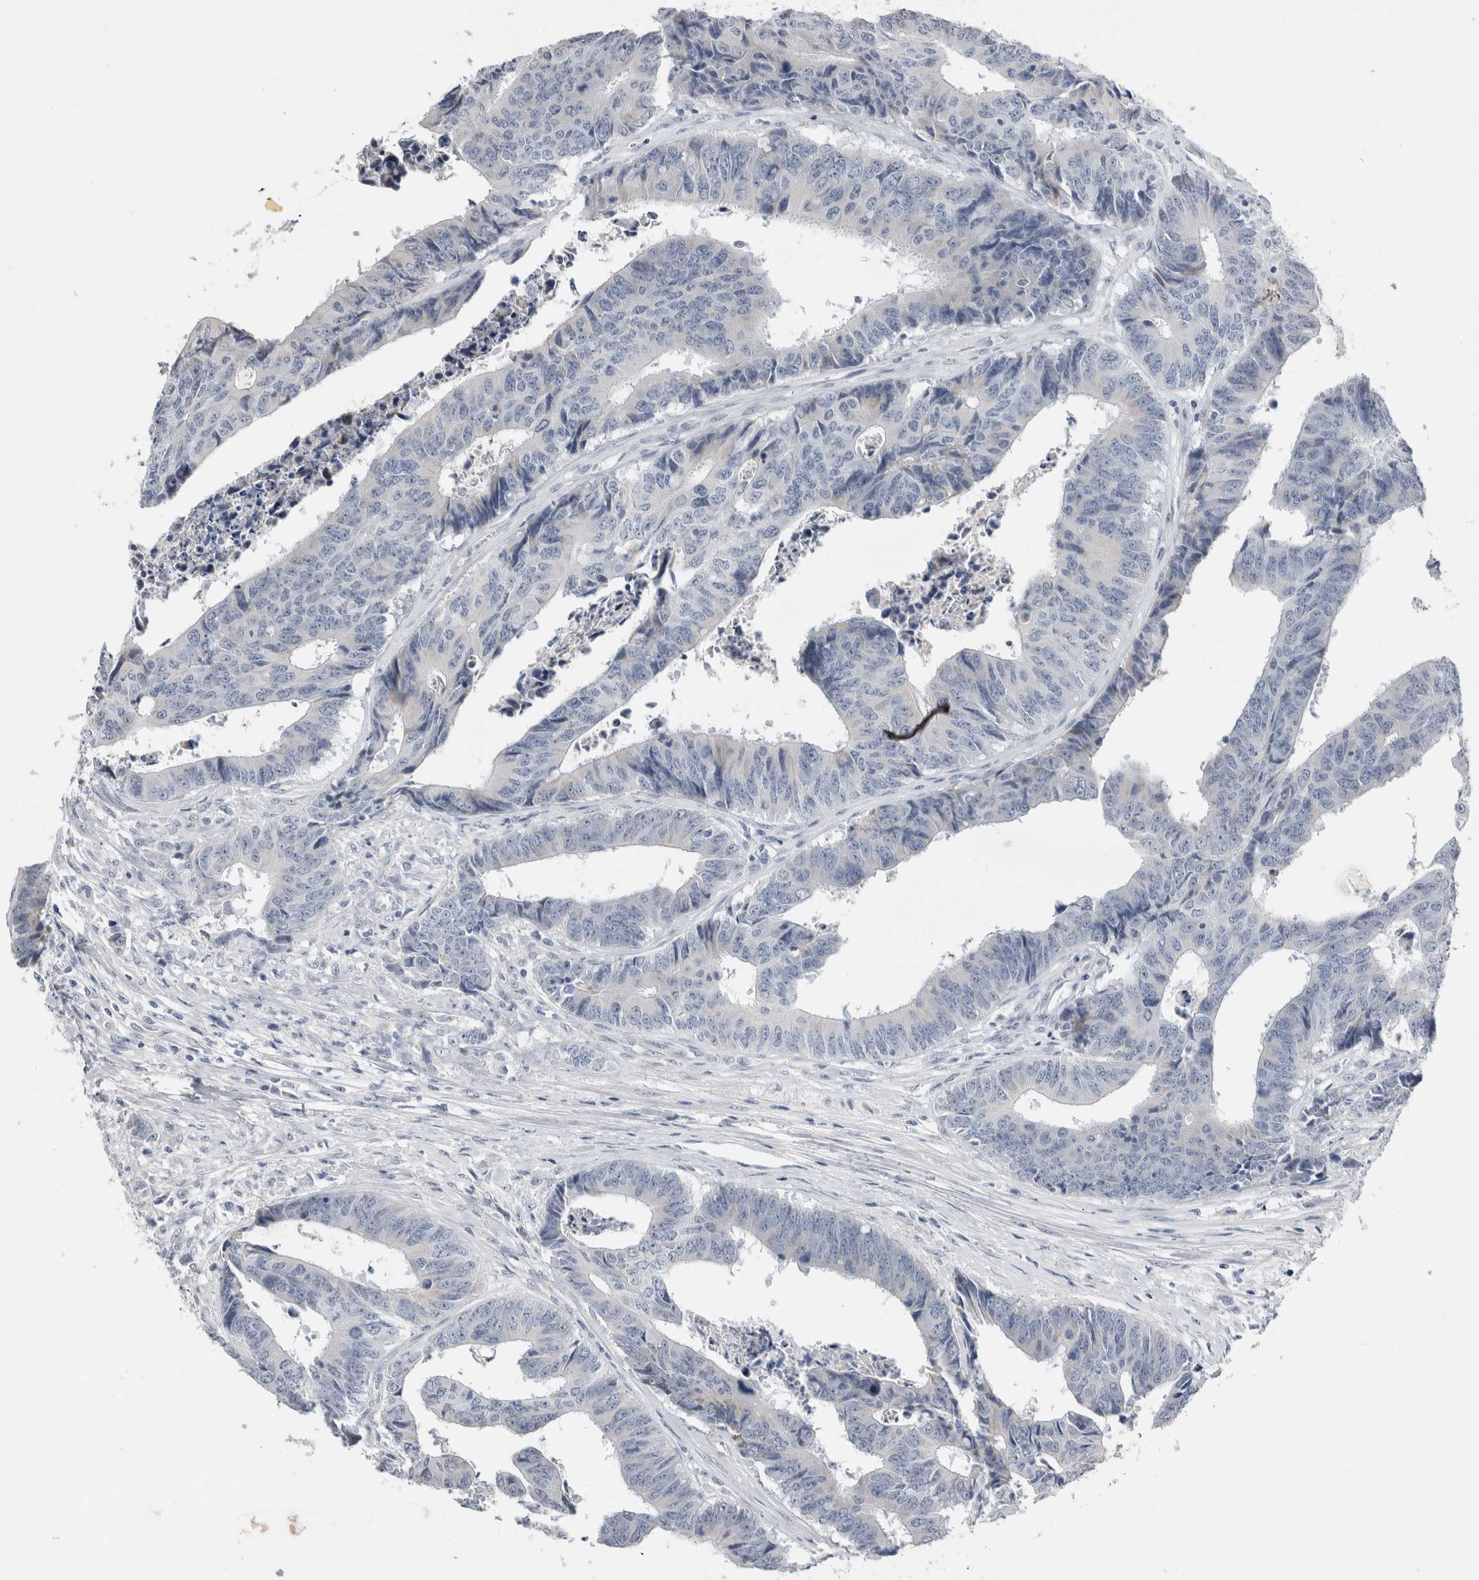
{"staining": {"intensity": "negative", "quantity": "none", "location": "none"}, "tissue": "colorectal cancer", "cell_type": "Tumor cells", "image_type": "cancer", "snomed": [{"axis": "morphology", "description": "Adenocarcinoma, NOS"}, {"axis": "topography", "description": "Rectum"}], "caption": "Colorectal cancer (adenocarcinoma) was stained to show a protein in brown. There is no significant positivity in tumor cells.", "gene": "FXYD7", "patient": {"sex": "male", "age": 84}}